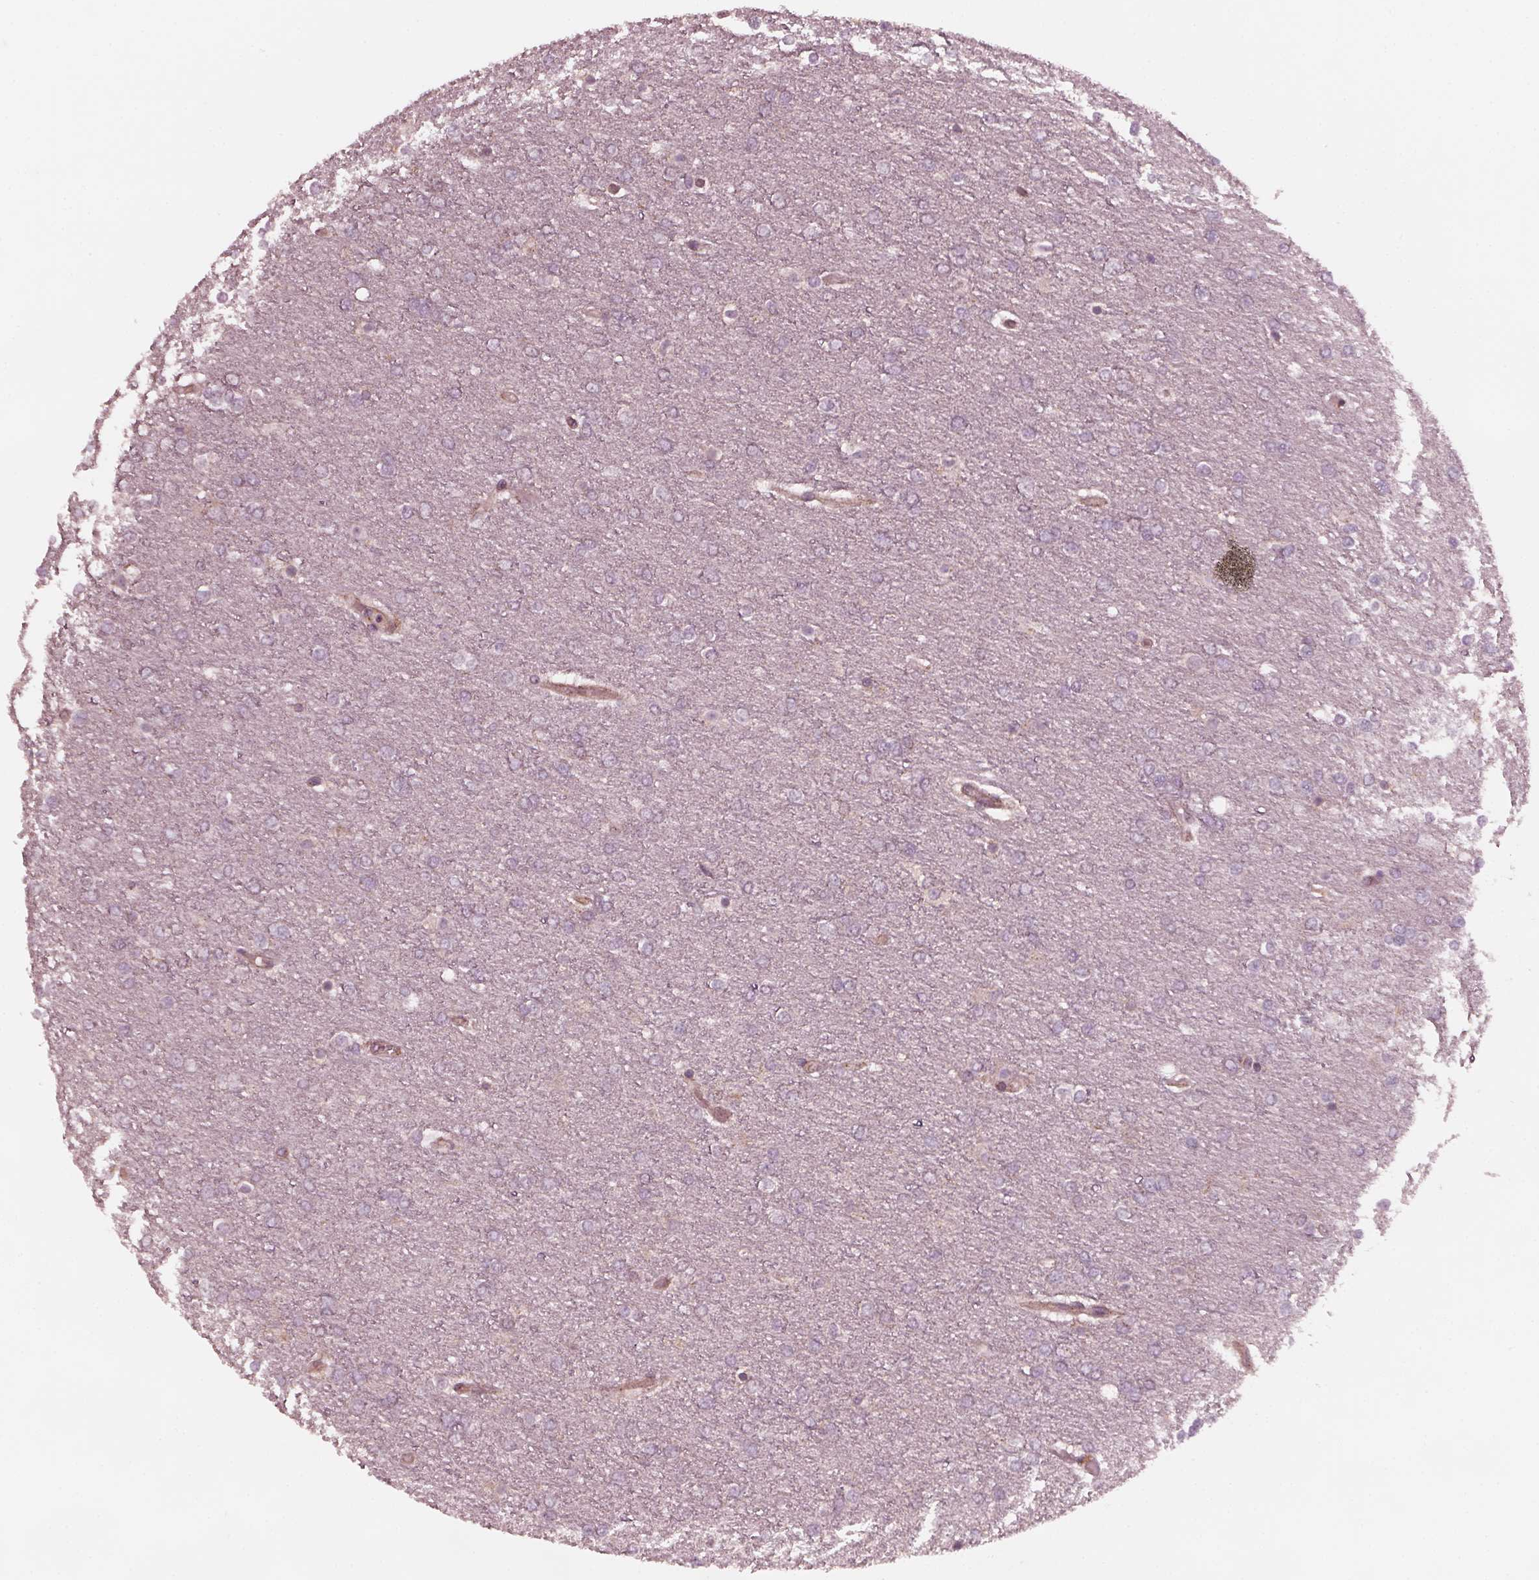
{"staining": {"intensity": "negative", "quantity": "none", "location": "none"}, "tissue": "glioma", "cell_type": "Tumor cells", "image_type": "cancer", "snomed": [{"axis": "morphology", "description": "Glioma, malignant, High grade"}, {"axis": "topography", "description": "Brain"}], "caption": "An immunohistochemistry image of high-grade glioma (malignant) is shown. There is no staining in tumor cells of high-grade glioma (malignant).", "gene": "TUBG1", "patient": {"sex": "female", "age": 61}}